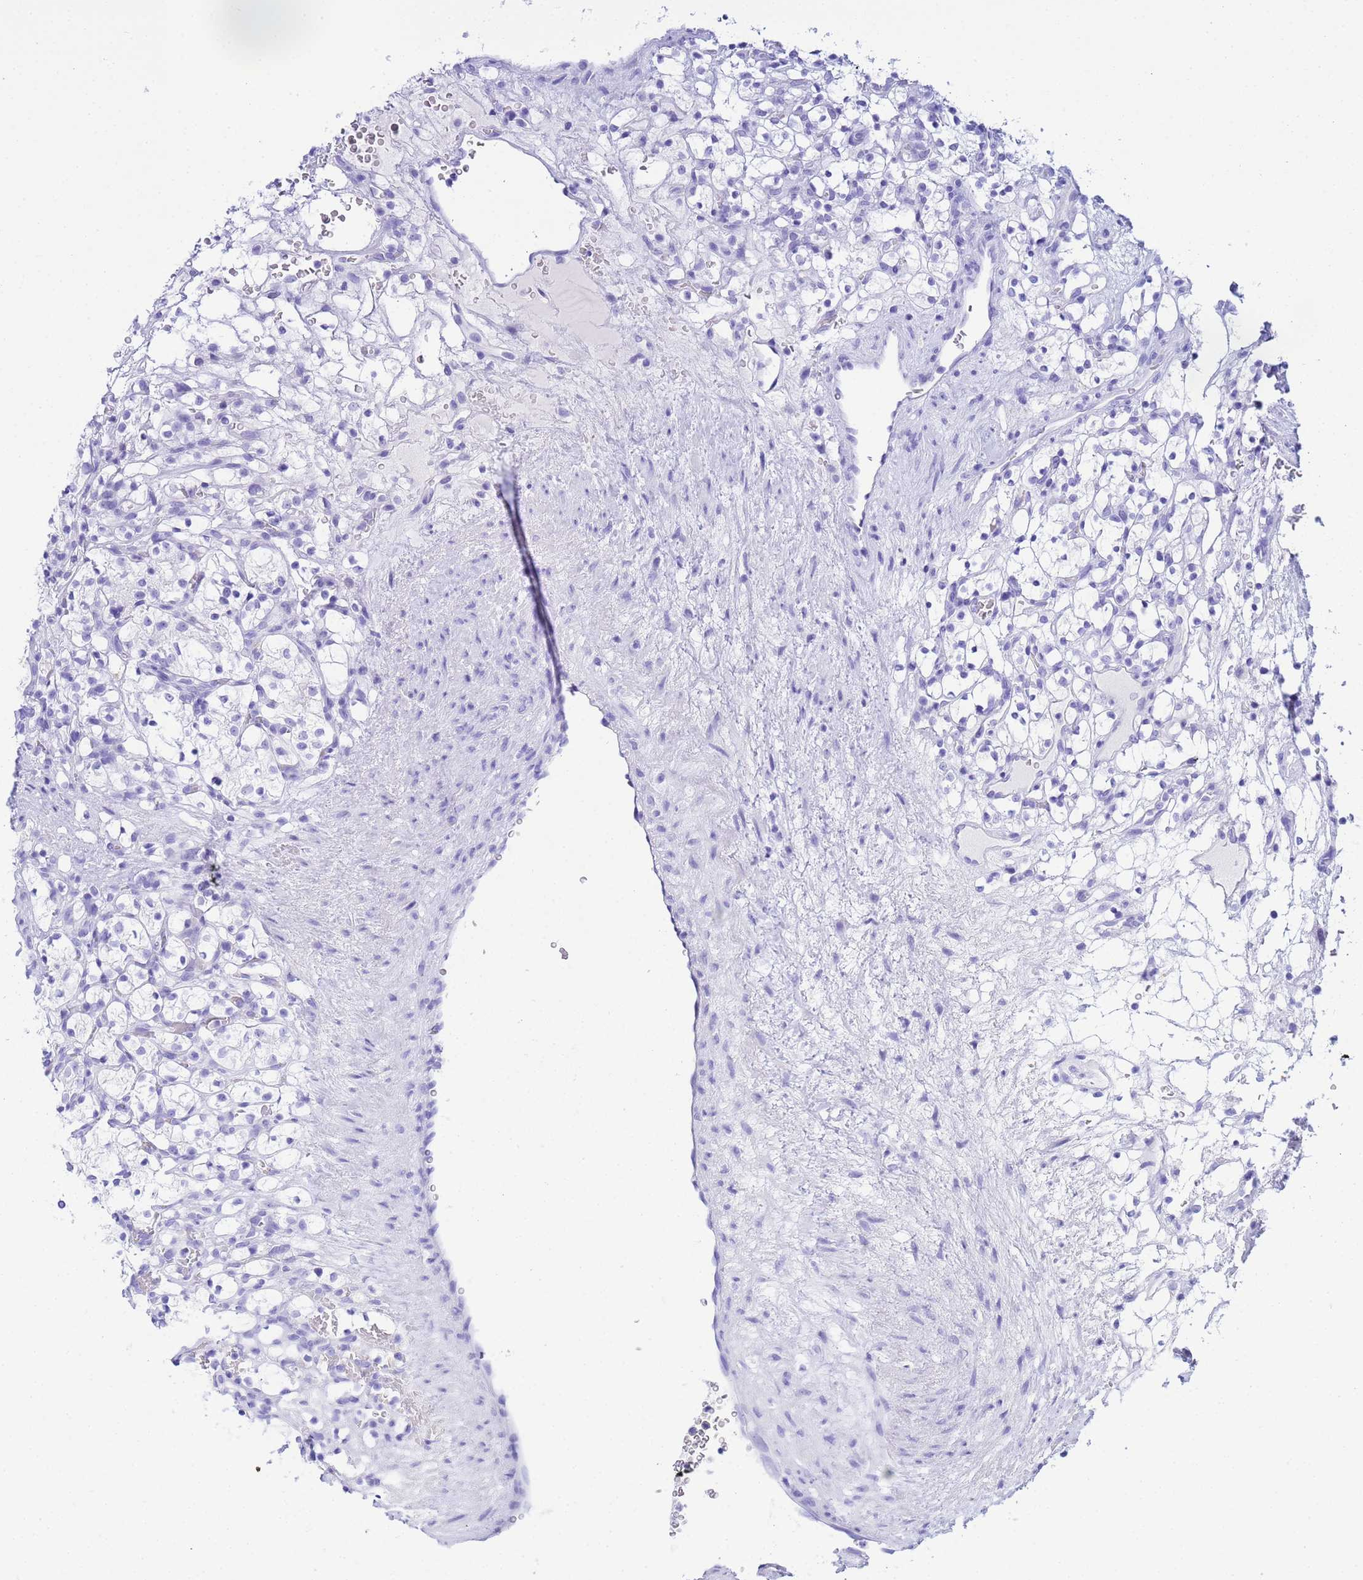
{"staining": {"intensity": "negative", "quantity": "none", "location": "none"}, "tissue": "renal cancer", "cell_type": "Tumor cells", "image_type": "cancer", "snomed": [{"axis": "morphology", "description": "Adenocarcinoma, NOS"}, {"axis": "topography", "description": "Kidney"}], "caption": "Protein analysis of renal cancer demonstrates no significant expression in tumor cells.", "gene": "AQP12A", "patient": {"sex": "female", "age": 69}}